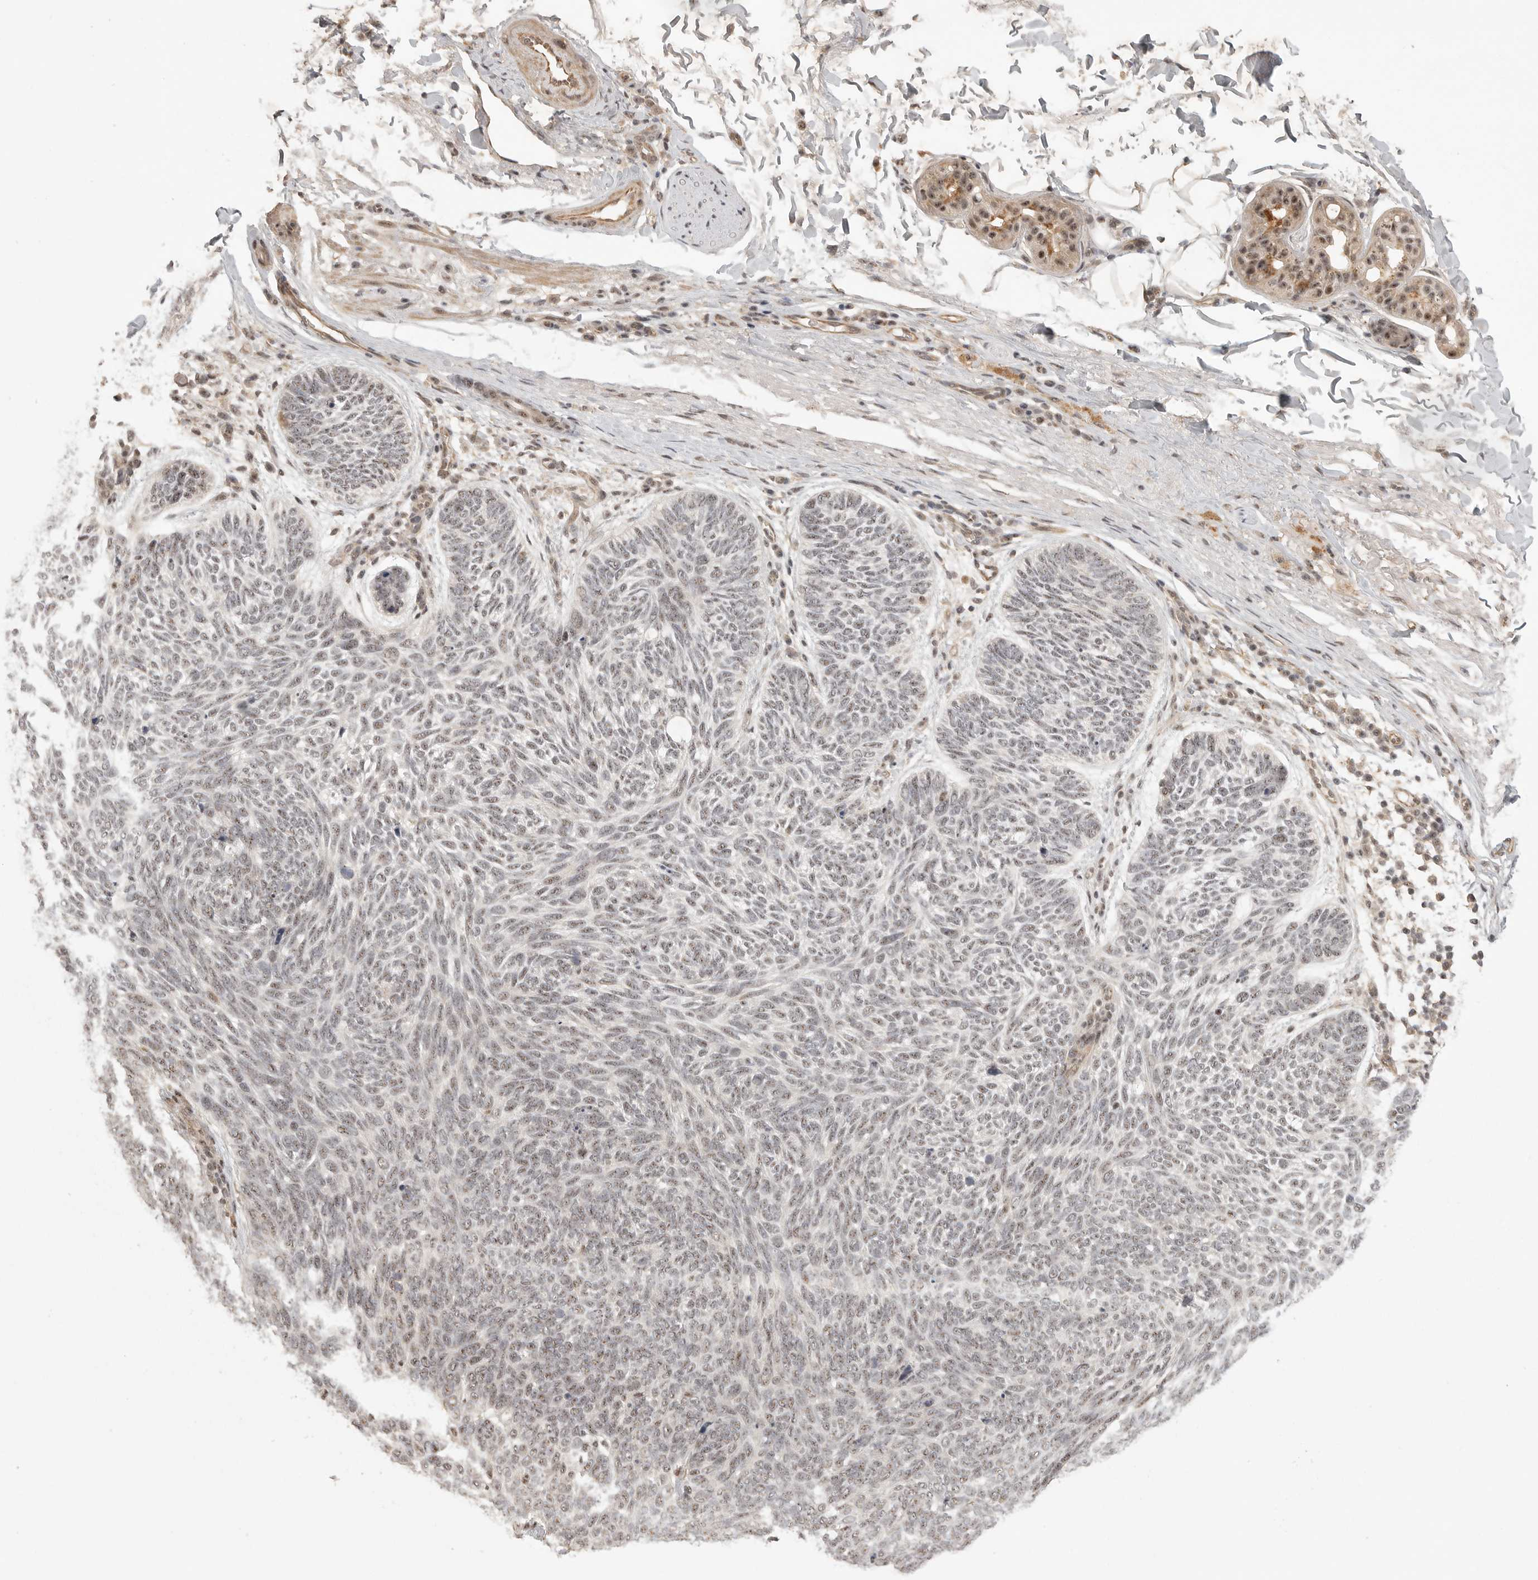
{"staining": {"intensity": "weak", "quantity": ">75%", "location": "nuclear"}, "tissue": "skin cancer", "cell_type": "Tumor cells", "image_type": "cancer", "snomed": [{"axis": "morphology", "description": "Basal cell carcinoma"}, {"axis": "topography", "description": "Skin"}], "caption": "Basal cell carcinoma (skin) stained with DAB immunohistochemistry reveals low levels of weak nuclear expression in about >75% of tumor cells.", "gene": "POMP", "patient": {"sex": "female", "age": 85}}